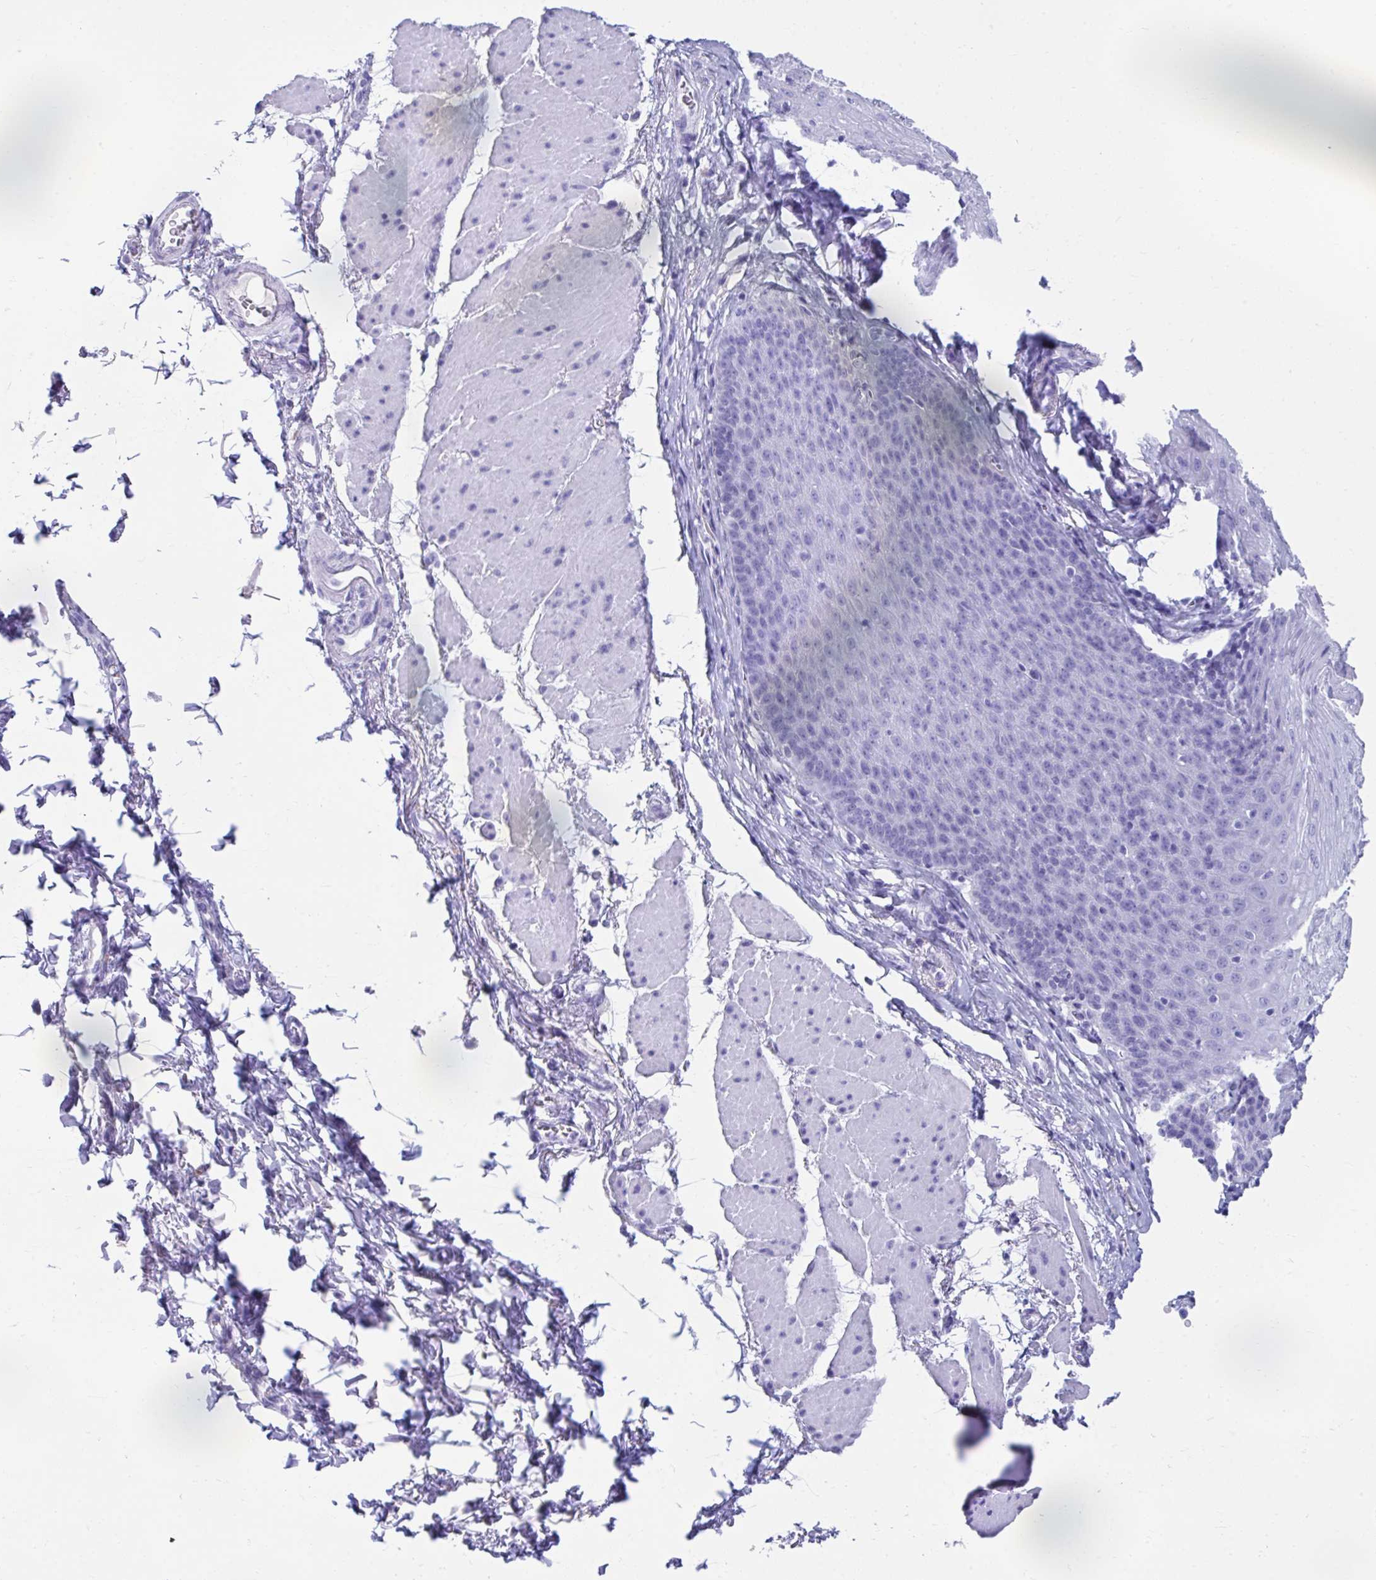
{"staining": {"intensity": "negative", "quantity": "none", "location": "none"}, "tissue": "esophagus", "cell_type": "Squamous epithelial cells", "image_type": "normal", "snomed": [{"axis": "morphology", "description": "Normal tissue, NOS"}, {"axis": "topography", "description": "Esophagus"}], "caption": "Immunohistochemistry (IHC) micrograph of unremarkable esophagus: esophagus stained with DAB (3,3'-diaminobenzidine) exhibits no significant protein expression in squamous epithelial cells. Nuclei are stained in blue.", "gene": "SMIM9", "patient": {"sex": "female", "age": 81}}